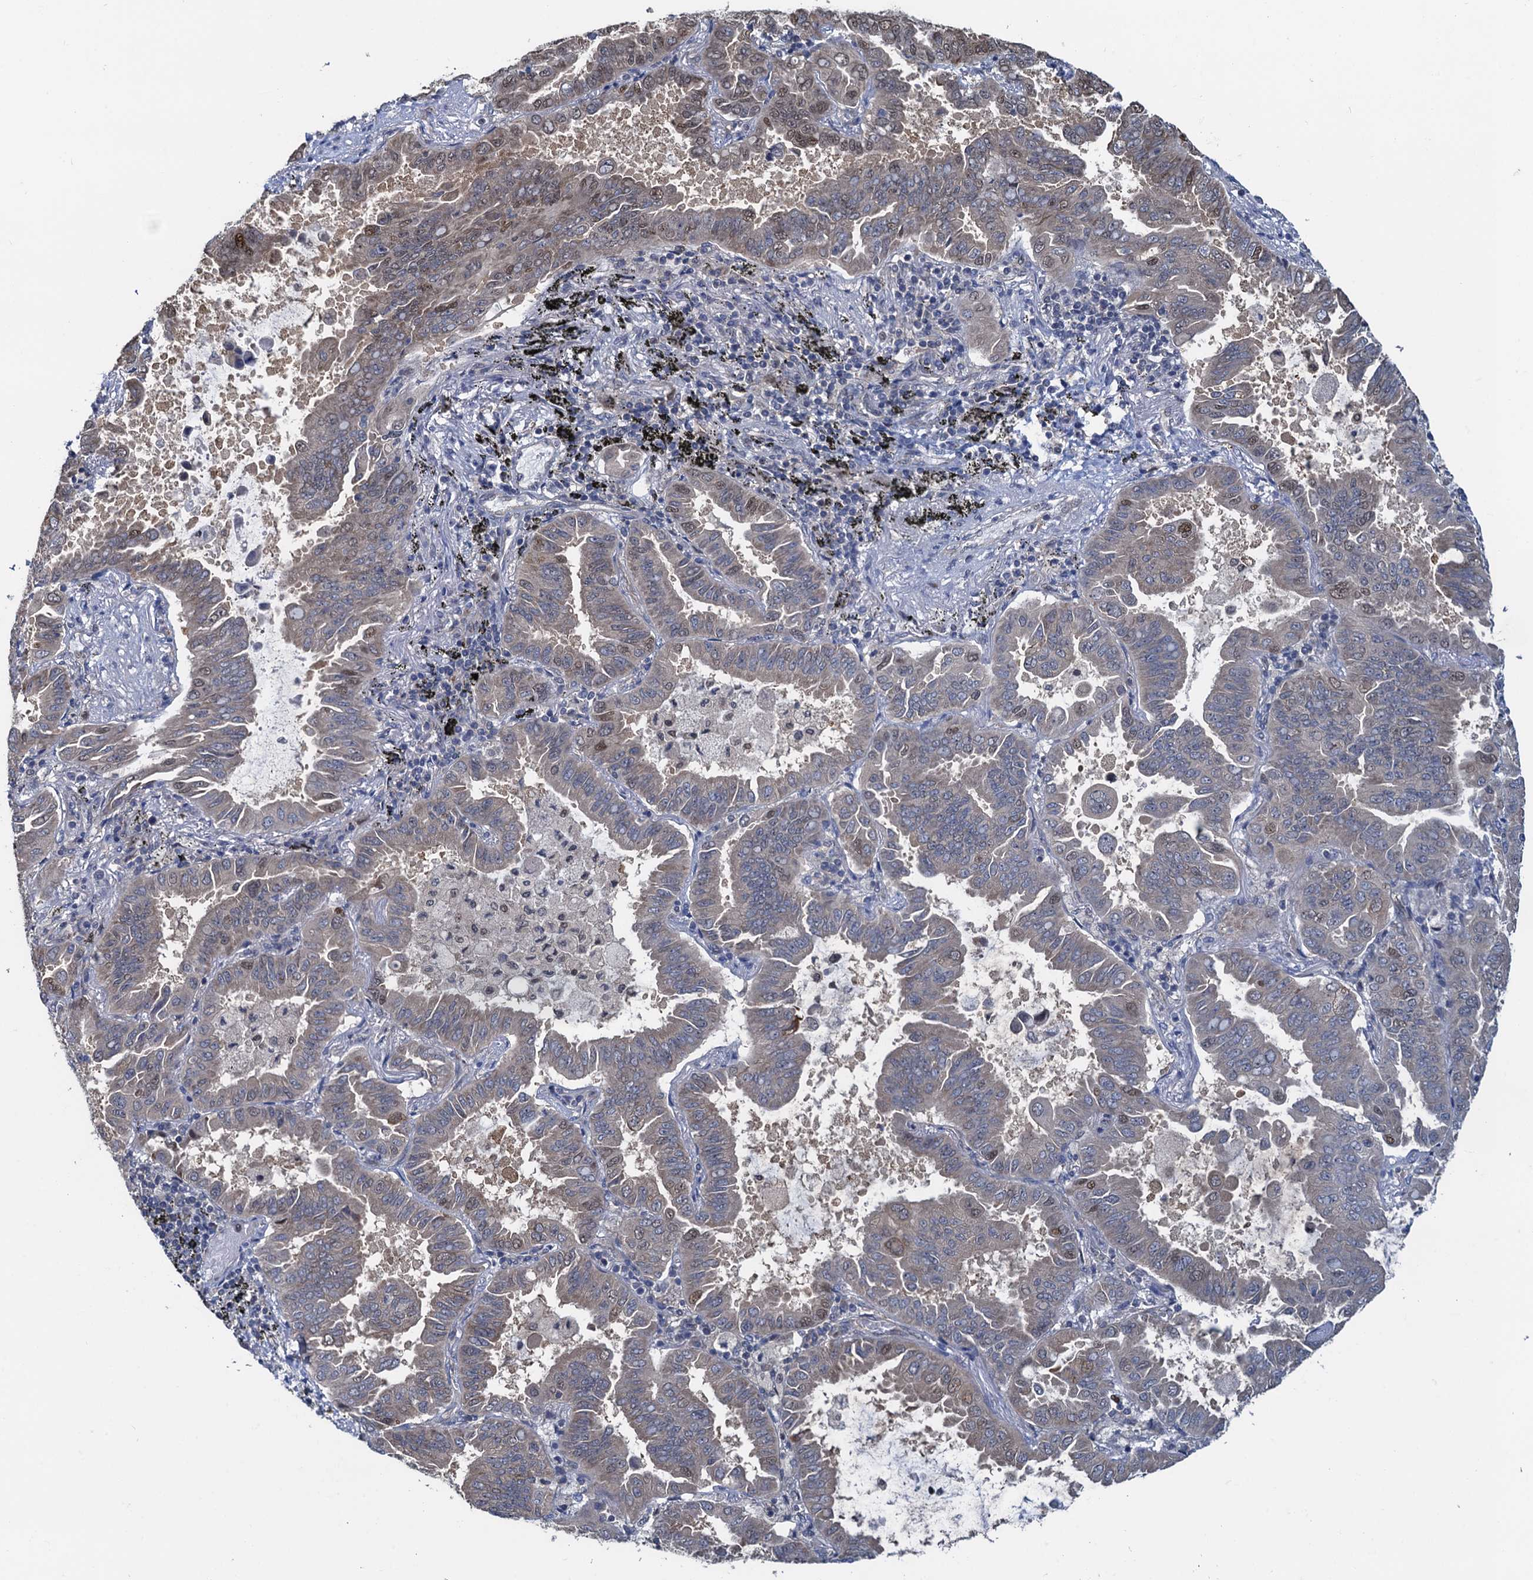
{"staining": {"intensity": "weak", "quantity": "<25%", "location": "nuclear"}, "tissue": "lung cancer", "cell_type": "Tumor cells", "image_type": "cancer", "snomed": [{"axis": "morphology", "description": "Adenocarcinoma, NOS"}, {"axis": "topography", "description": "Lung"}], "caption": "Tumor cells are negative for protein expression in human lung adenocarcinoma.", "gene": "RNF125", "patient": {"sex": "male", "age": 64}}